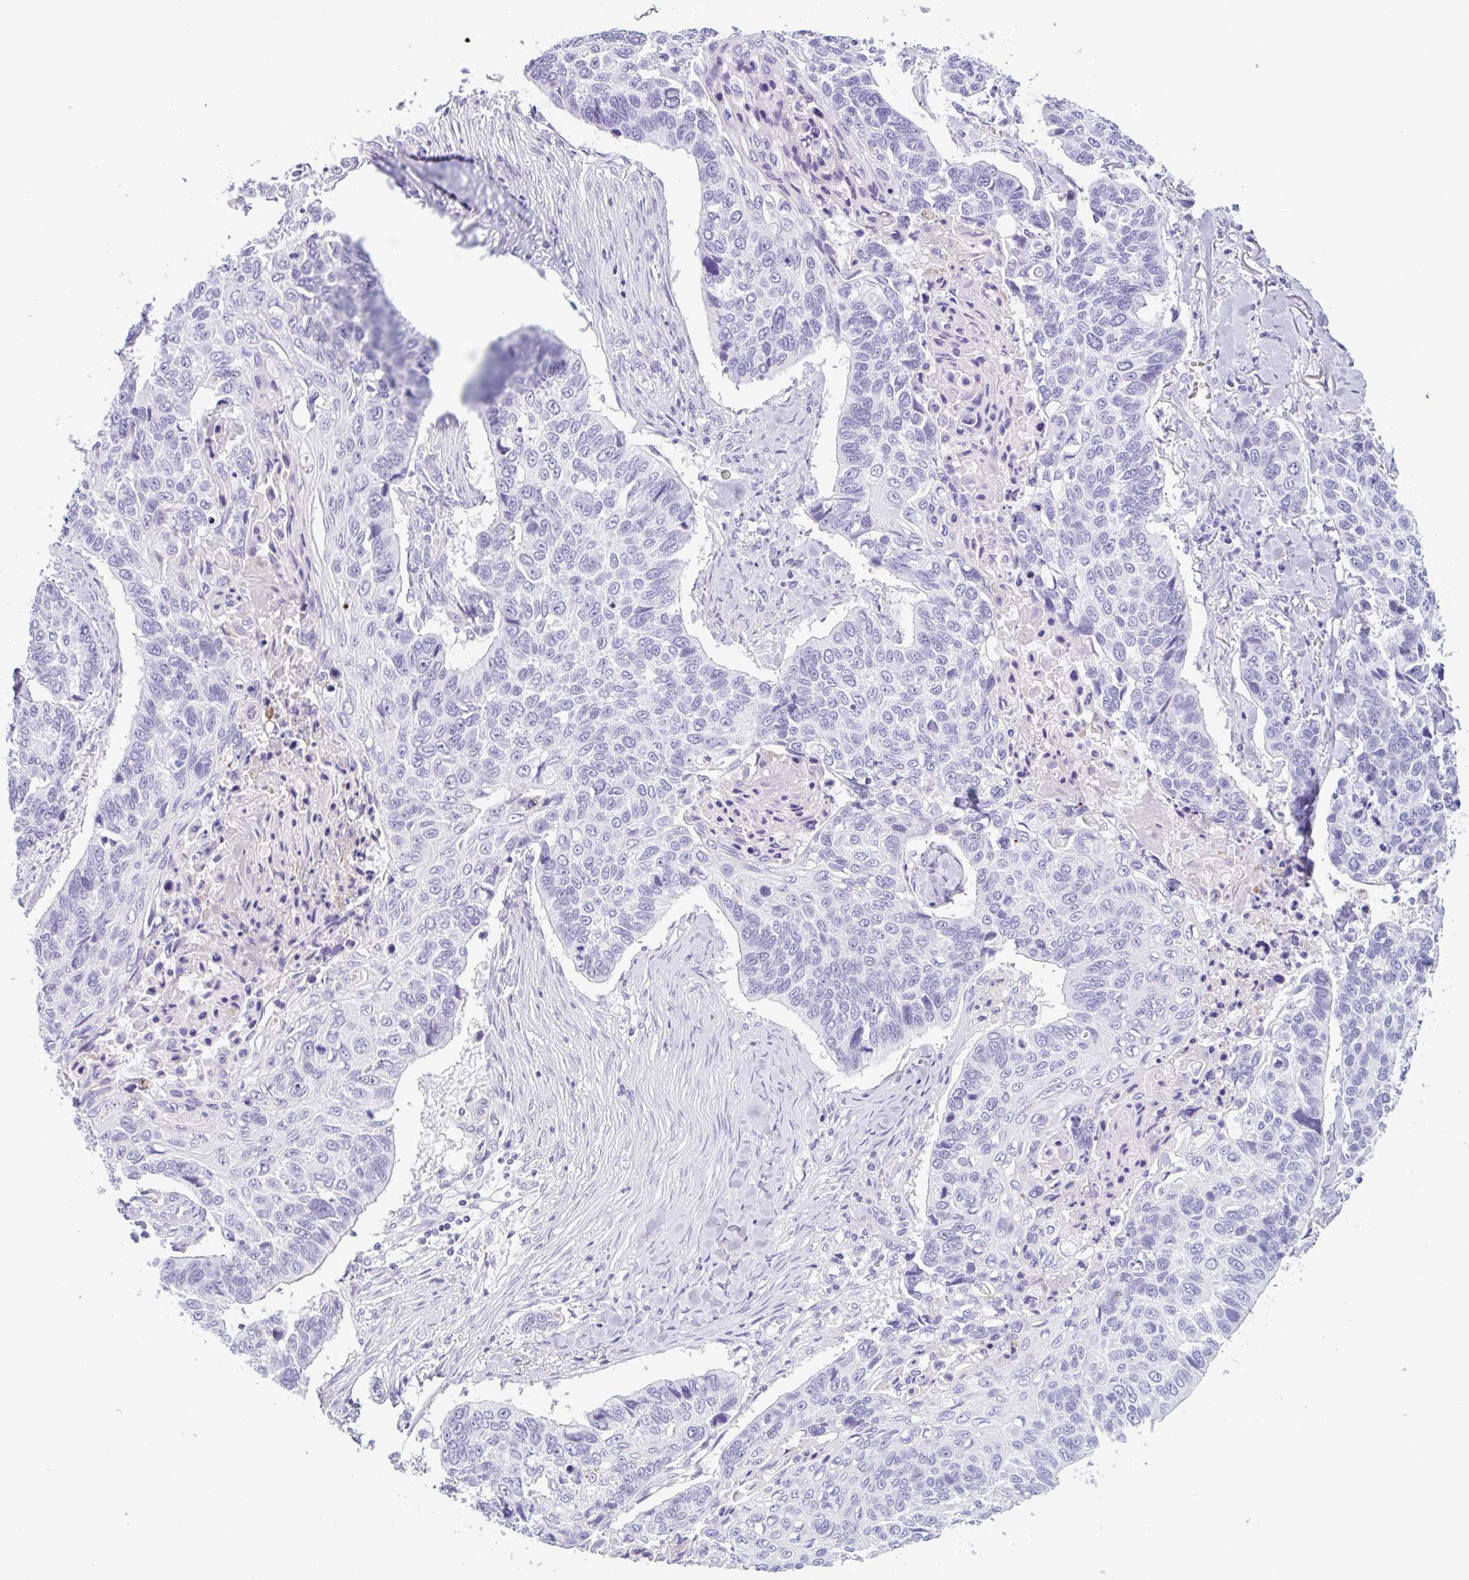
{"staining": {"intensity": "negative", "quantity": "none", "location": "none"}, "tissue": "lung cancer", "cell_type": "Tumor cells", "image_type": "cancer", "snomed": [{"axis": "morphology", "description": "Squamous cell carcinoma, NOS"}, {"axis": "topography", "description": "Lung"}], "caption": "DAB immunohistochemical staining of human squamous cell carcinoma (lung) shows no significant staining in tumor cells.", "gene": "CTSE", "patient": {"sex": "male", "age": 62}}